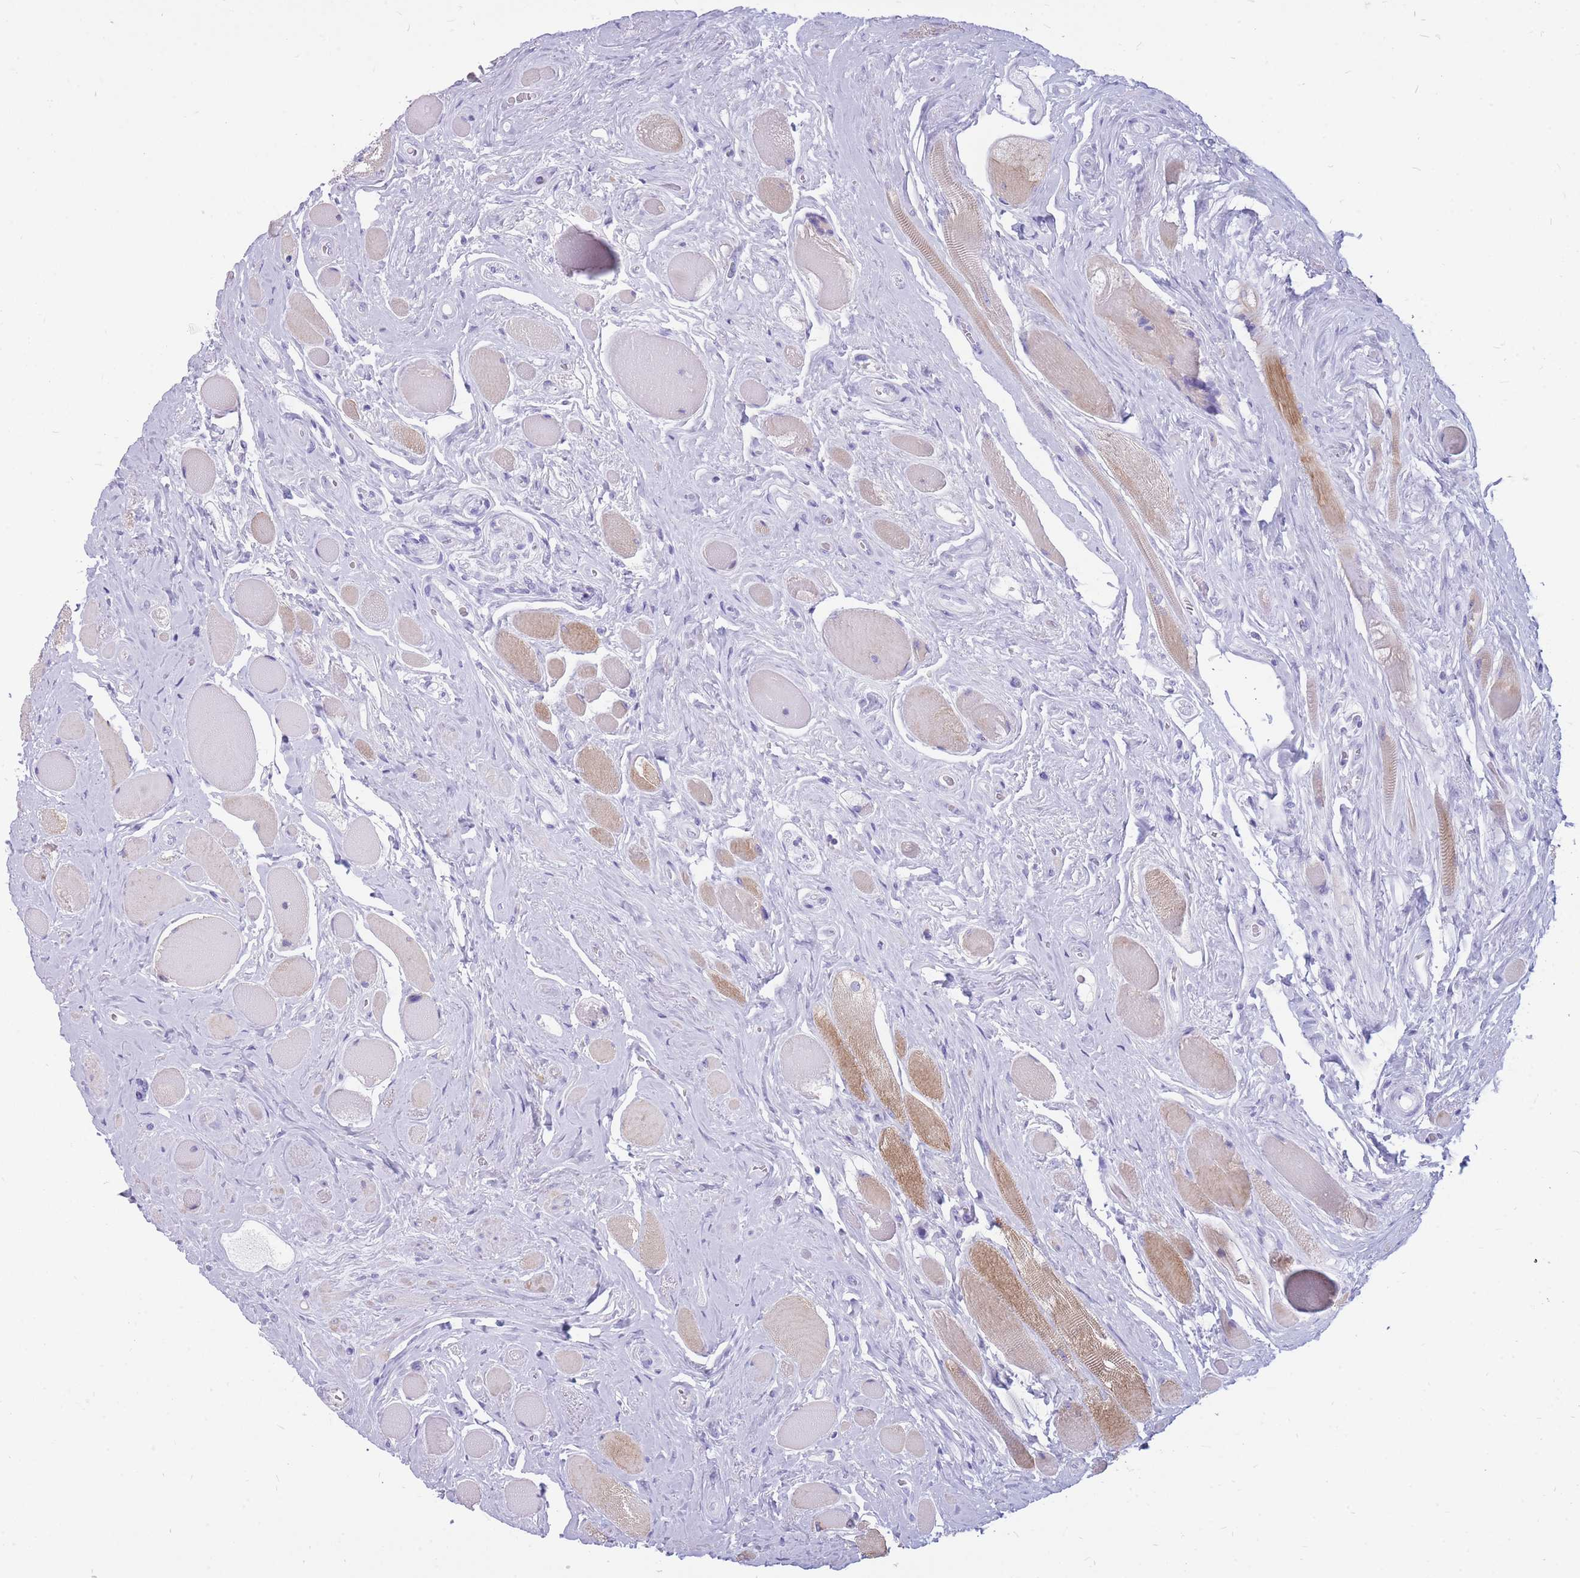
{"staining": {"intensity": "negative", "quantity": "none", "location": "none"}, "tissue": "prostate cancer", "cell_type": "Tumor cells", "image_type": "cancer", "snomed": [{"axis": "morphology", "description": "Adenocarcinoma, High grade"}, {"axis": "topography", "description": "Prostate"}], "caption": "Prostate cancer stained for a protein using IHC demonstrates no staining tumor cells.", "gene": "CYP21A2", "patient": {"sex": "male", "age": 63}}